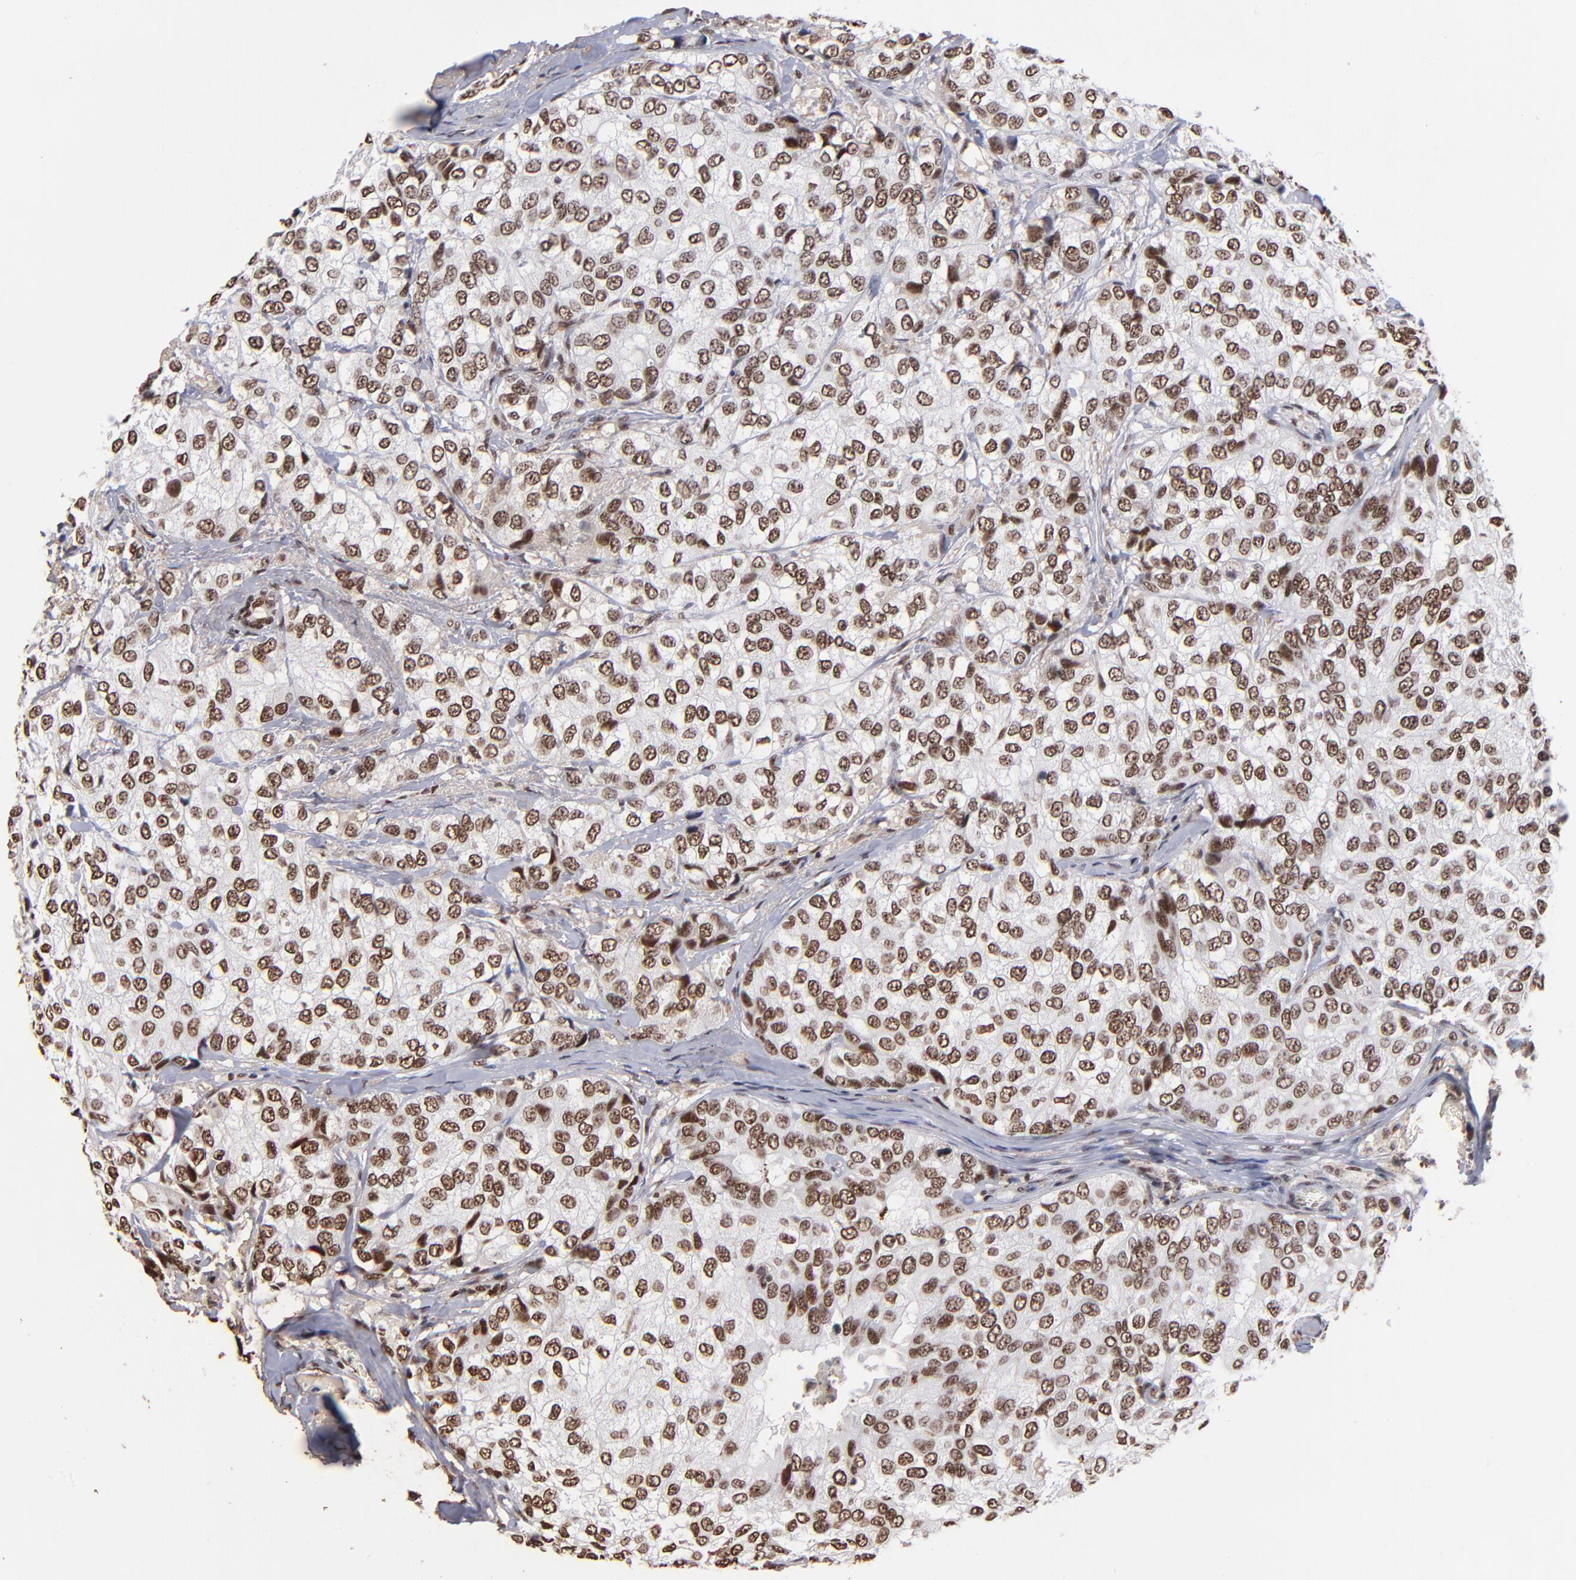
{"staining": {"intensity": "strong", "quantity": ">75%", "location": "nuclear"}, "tissue": "breast cancer", "cell_type": "Tumor cells", "image_type": "cancer", "snomed": [{"axis": "morphology", "description": "Duct carcinoma"}, {"axis": "topography", "description": "Breast"}], "caption": "Strong nuclear positivity is seen in about >75% of tumor cells in intraductal carcinoma (breast).", "gene": "ZNF146", "patient": {"sex": "female", "age": 68}}